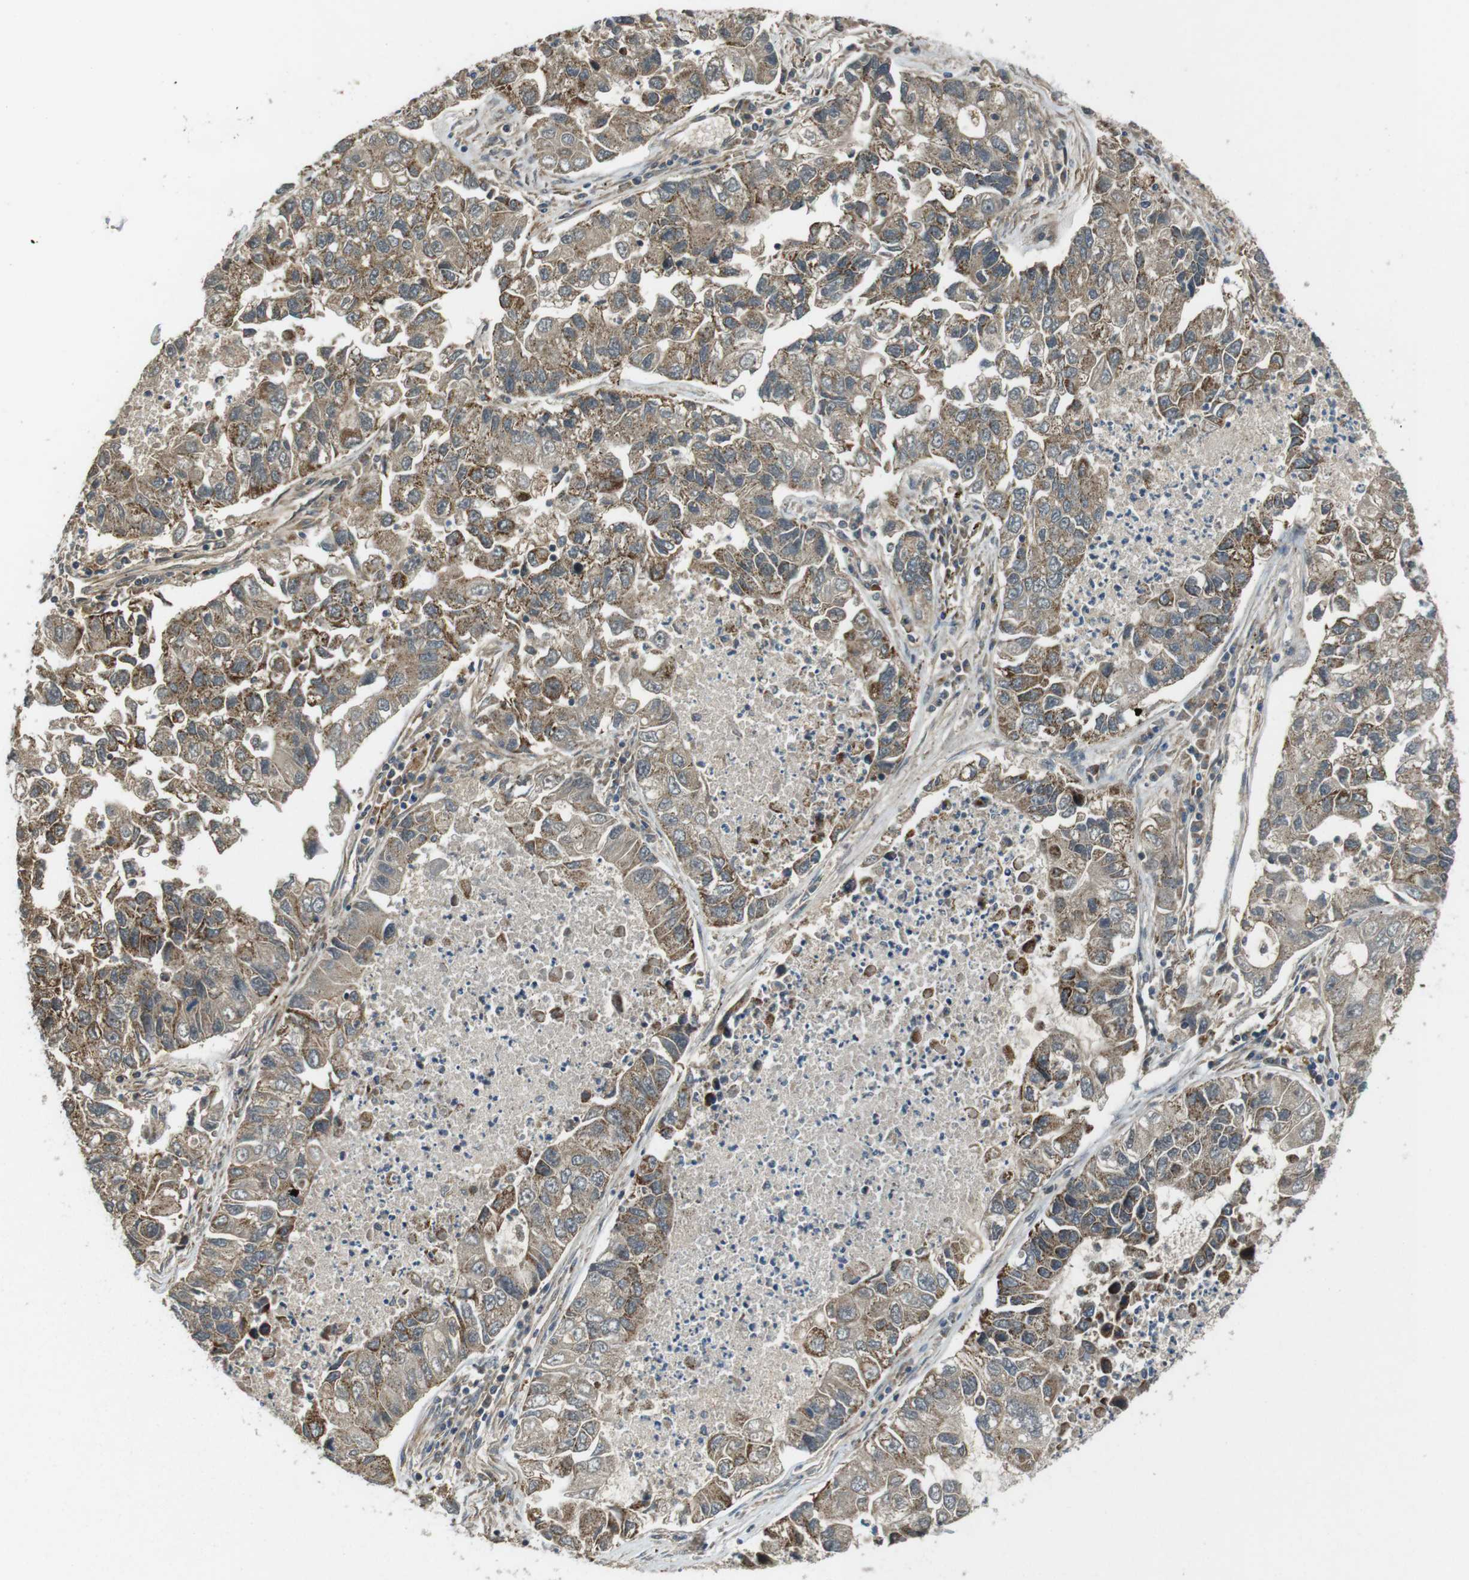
{"staining": {"intensity": "moderate", "quantity": ">75%", "location": "cytoplasmic/membranous"}, "tissue": "lung cancer", "cell_type": "Tumor cells", "image_type": "cancer", "snomed": [{"axis": "morphology", "description": "Adenocarcinoma, NOS"}, {"axis": "topography", "description": "Lung"}], "caption": "Brown immunohistochemical staining in human adenocarcinoma (lung) shows moderate cytoplasmic/membranous staining in approximately >75% of tumor cells. The staining was performed using DAB, with brown indicating positive protein expression. Nuclei are stained blue with hematoxylin.", "gene": "IFFO2", "patient": {"sex": "female", "age": 51}}